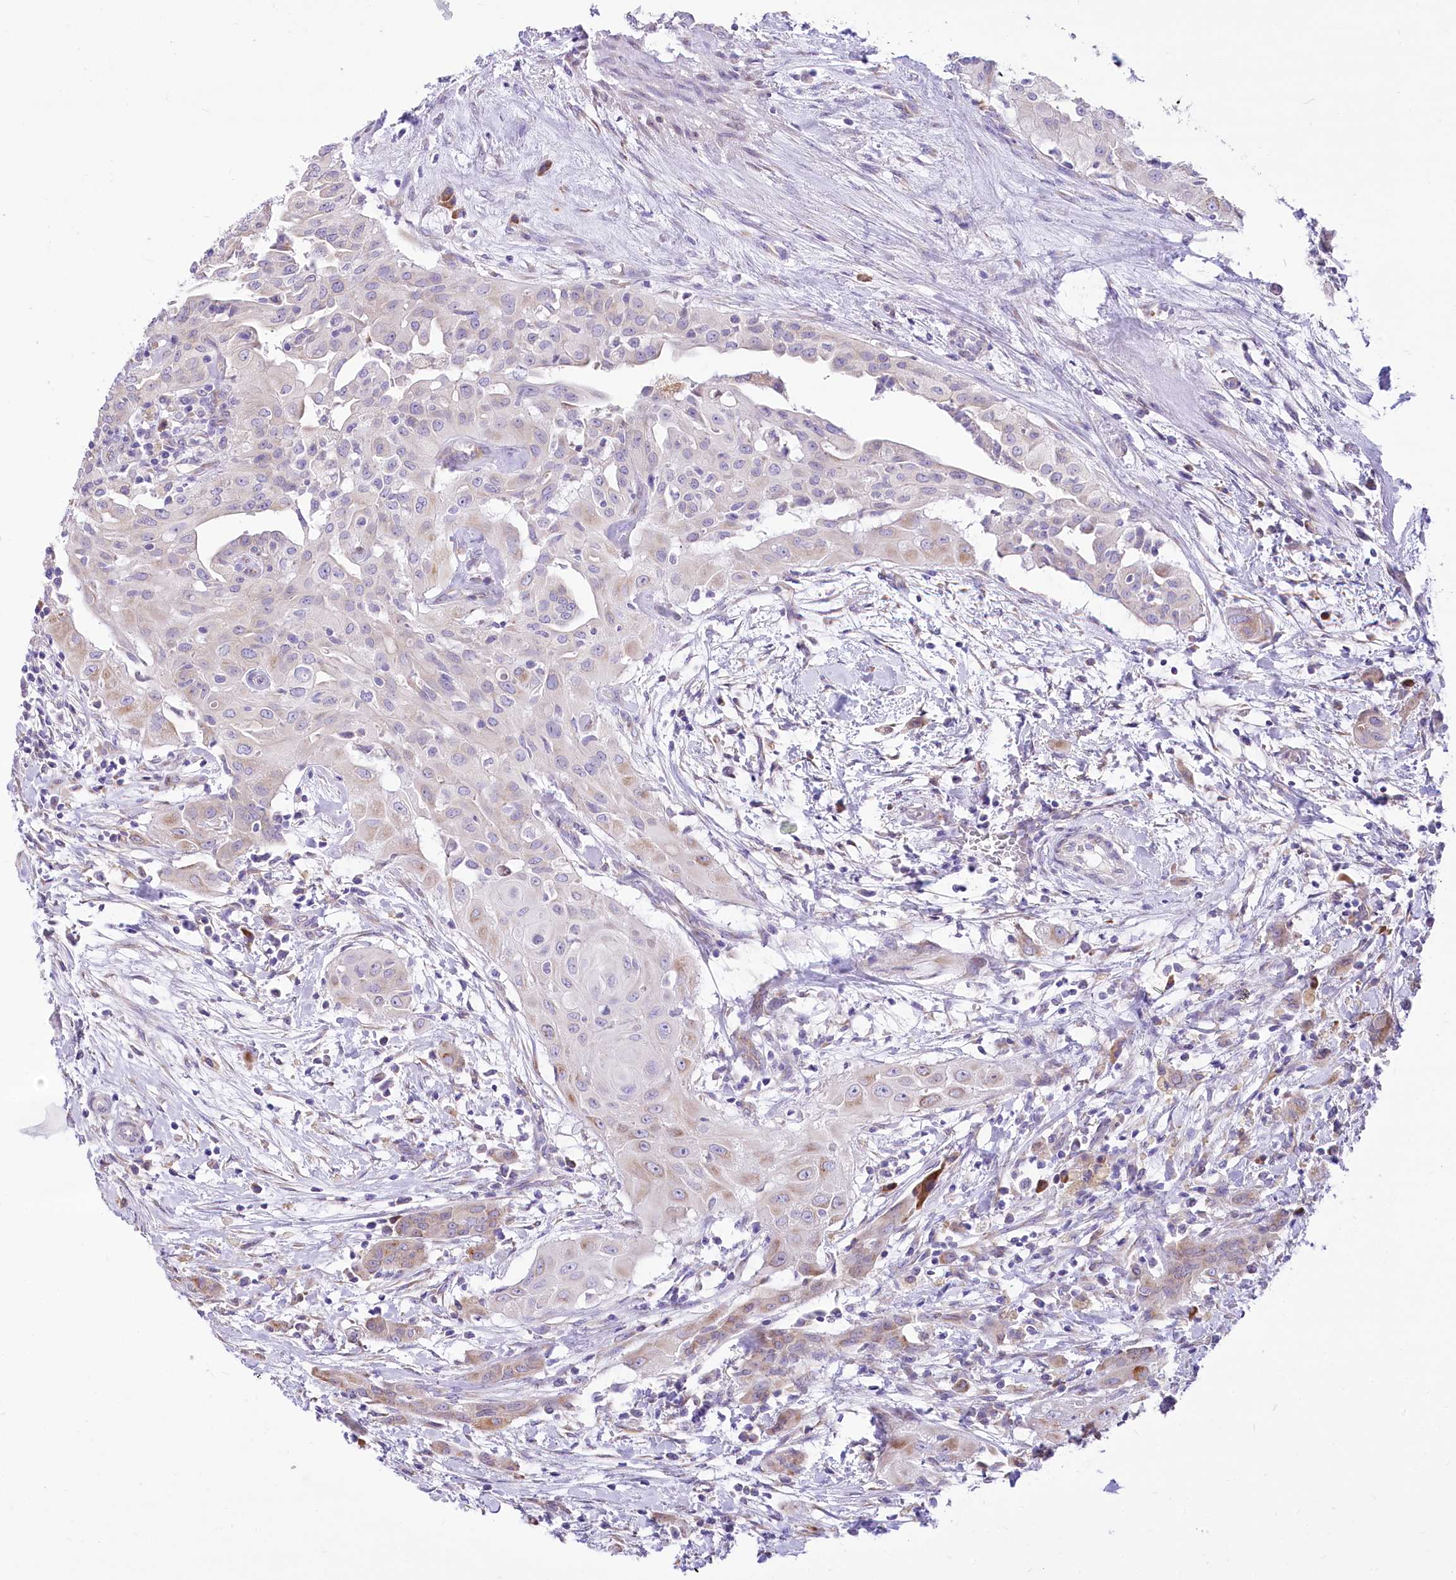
{"staining": {"intensity": "weak", "quantity": "<25%", "location": "cytoplasmic/membranous"}, "tissue": "thyroid cancer", "cell_type": "Tumor cells", "image_type": "cancer", "snomed": [{"axis": "morphology", "description": "Papillary adenocarcinoma, NOS"}, {"axis": "topography", "description": "Thyroid gland"}], "caption": "A photomicrograph of human thyroid cancer is negative for staining in tumor cells. The staining is performed using DAB brown chromogen with nuclei counter-stained in using hematoxylin.", "gene": "STT3B", "patient": {"sex": "female", "age": 59}}